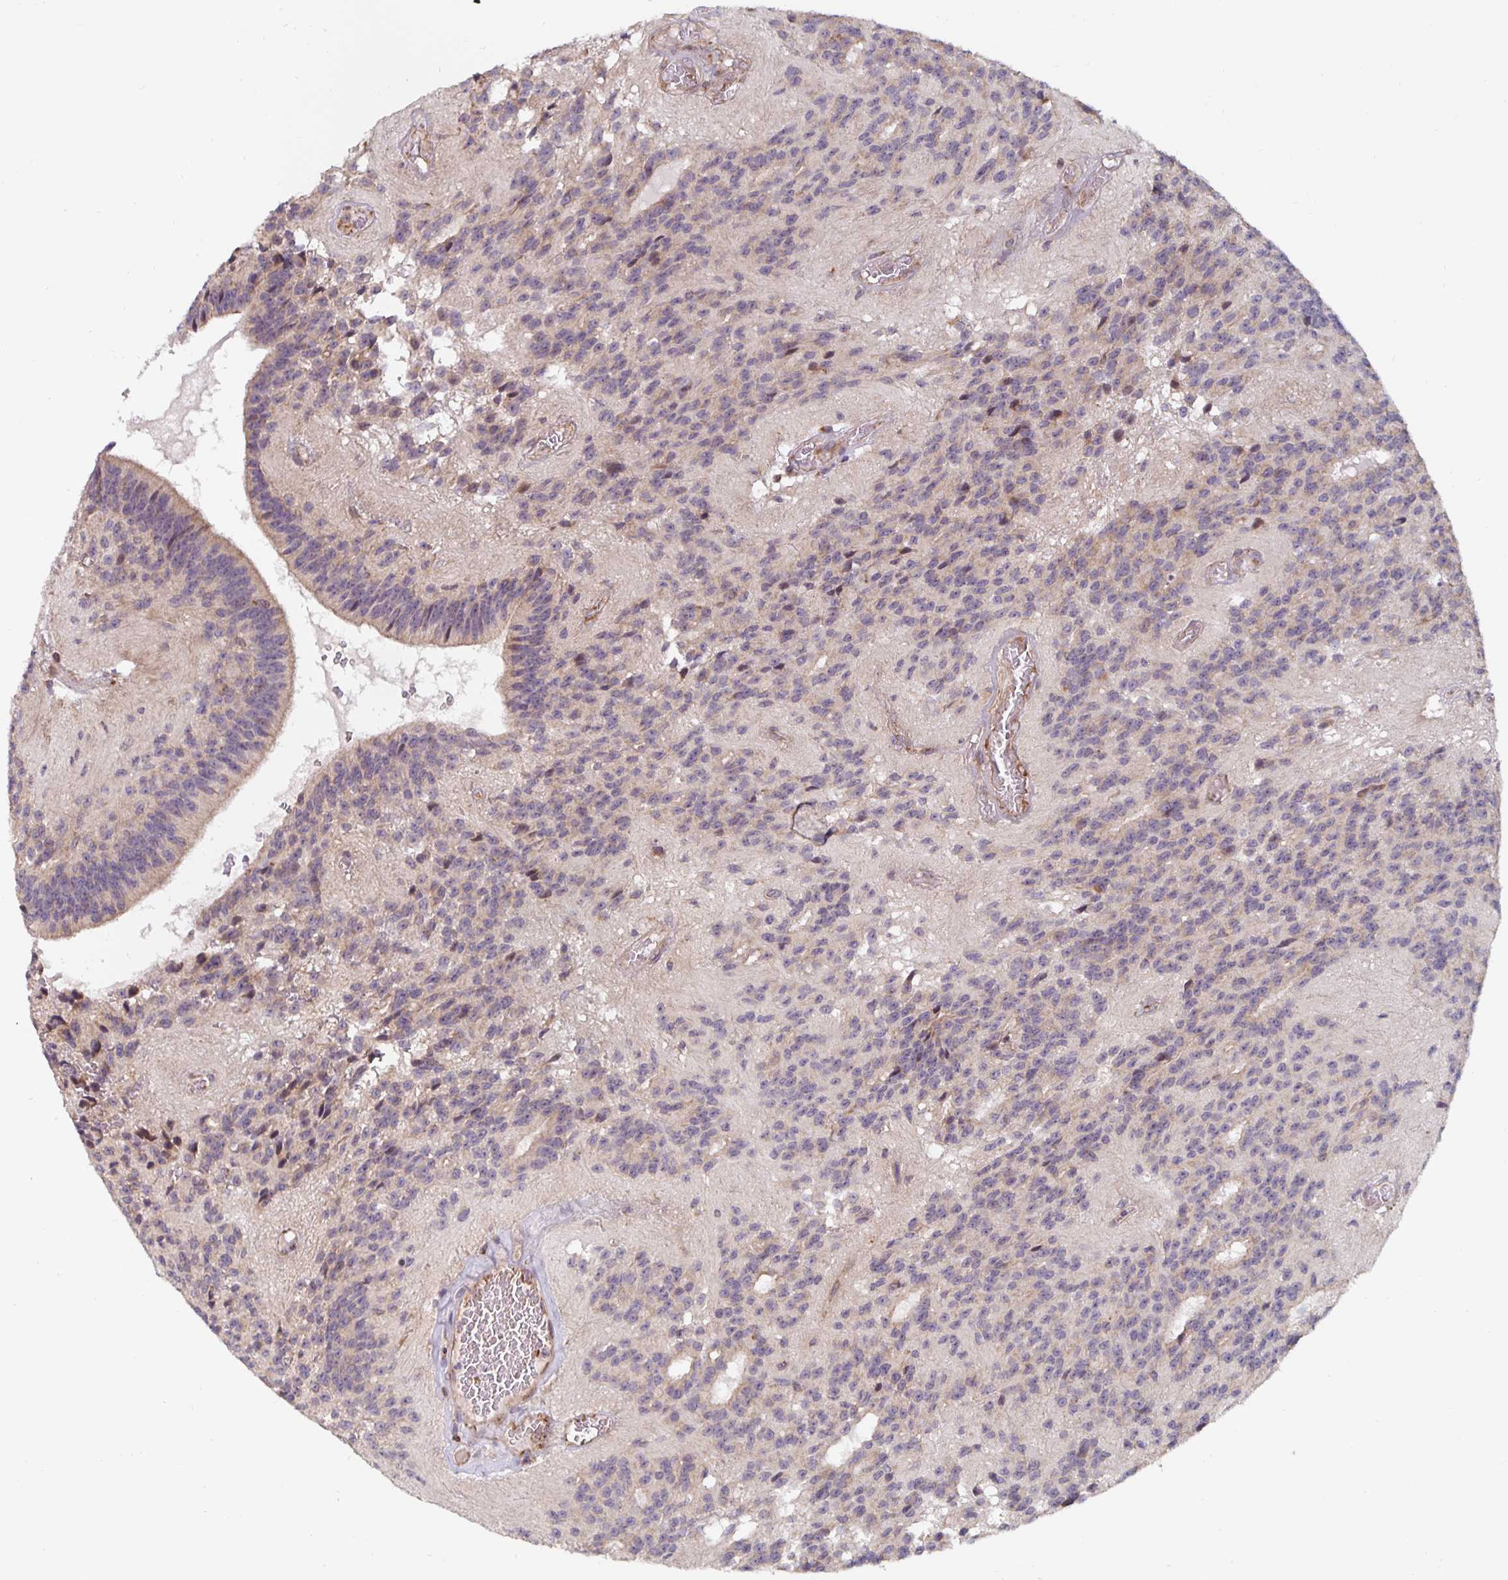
{"staining": {"intensity": "negative", "quantity": "none", "location": "none"}, "tissue": "glioma", "cell_type": "Tumor cells", "image_type": "cancer", "snomed": [{"axis": "morphology", "description": "Glioma, malignant, Low grade"}, {"axis": "topography", "description": "Brain"}], "caption": "There is no significant positivity in tumor cells of glioma.", "gene": "MRPL28", "patient": {"sex": "male", "age": 31}}